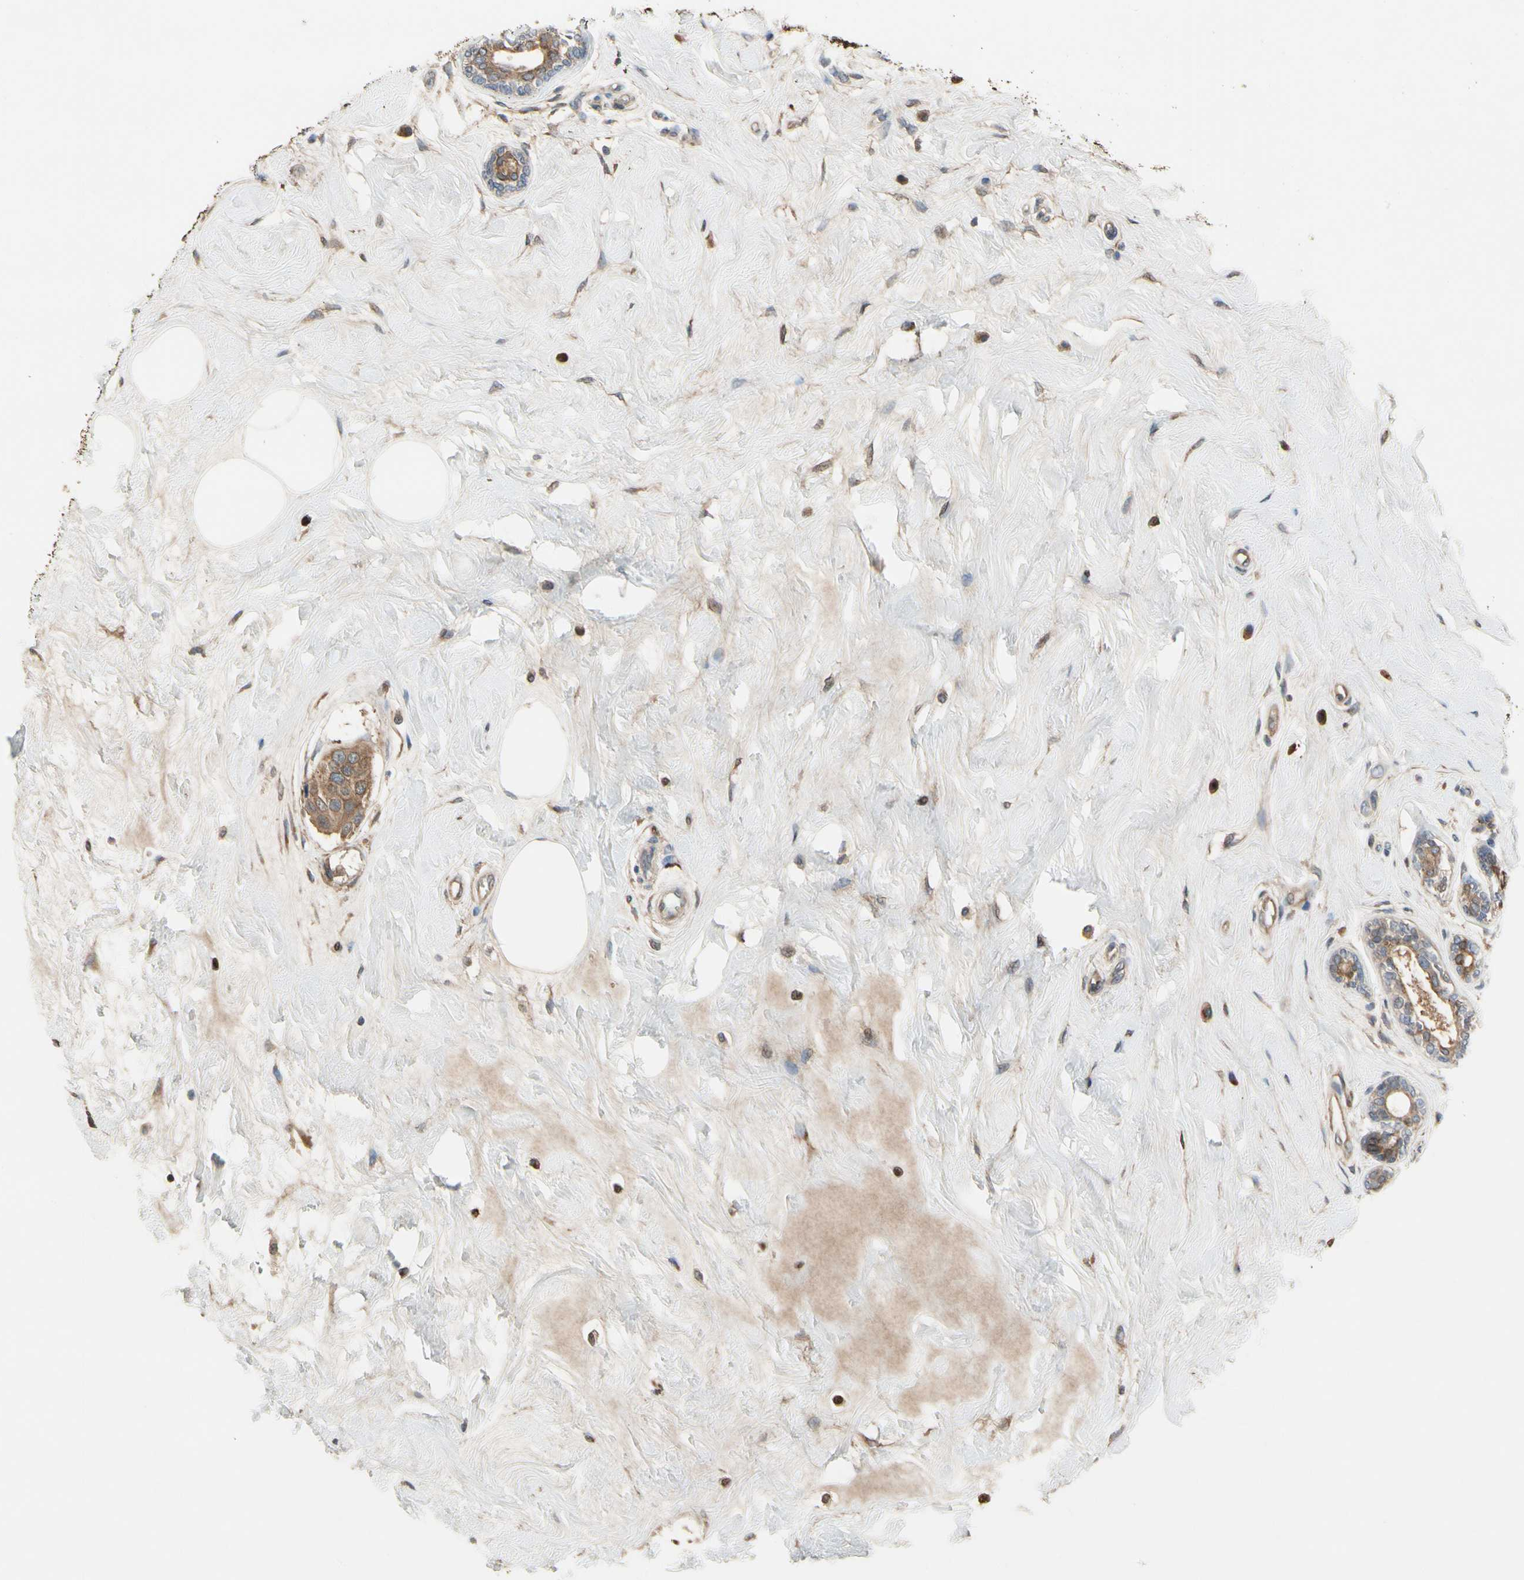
{"staining": {"intensity": "moderate", "quantity": ">75%", "location": "cytoplasmic/membranous"}, "tissue": "breast cancer", "cell_type": "Tumor cells", "image_type": "cancer", "snomed": [{"axis": "morphology", "description": "Normal tissue, NOS"}, {"axis": "morphology", "description": "Duct carcinoma"}, {"axis": "topography", "description": "Breast"}], "caption": "Moderate cytoplasmic/membranous protein expression is present in about >75% of tumor cells in breast cancer.", "gene": "CGREF1", "patient": {"sex": "female", "age": 39}}